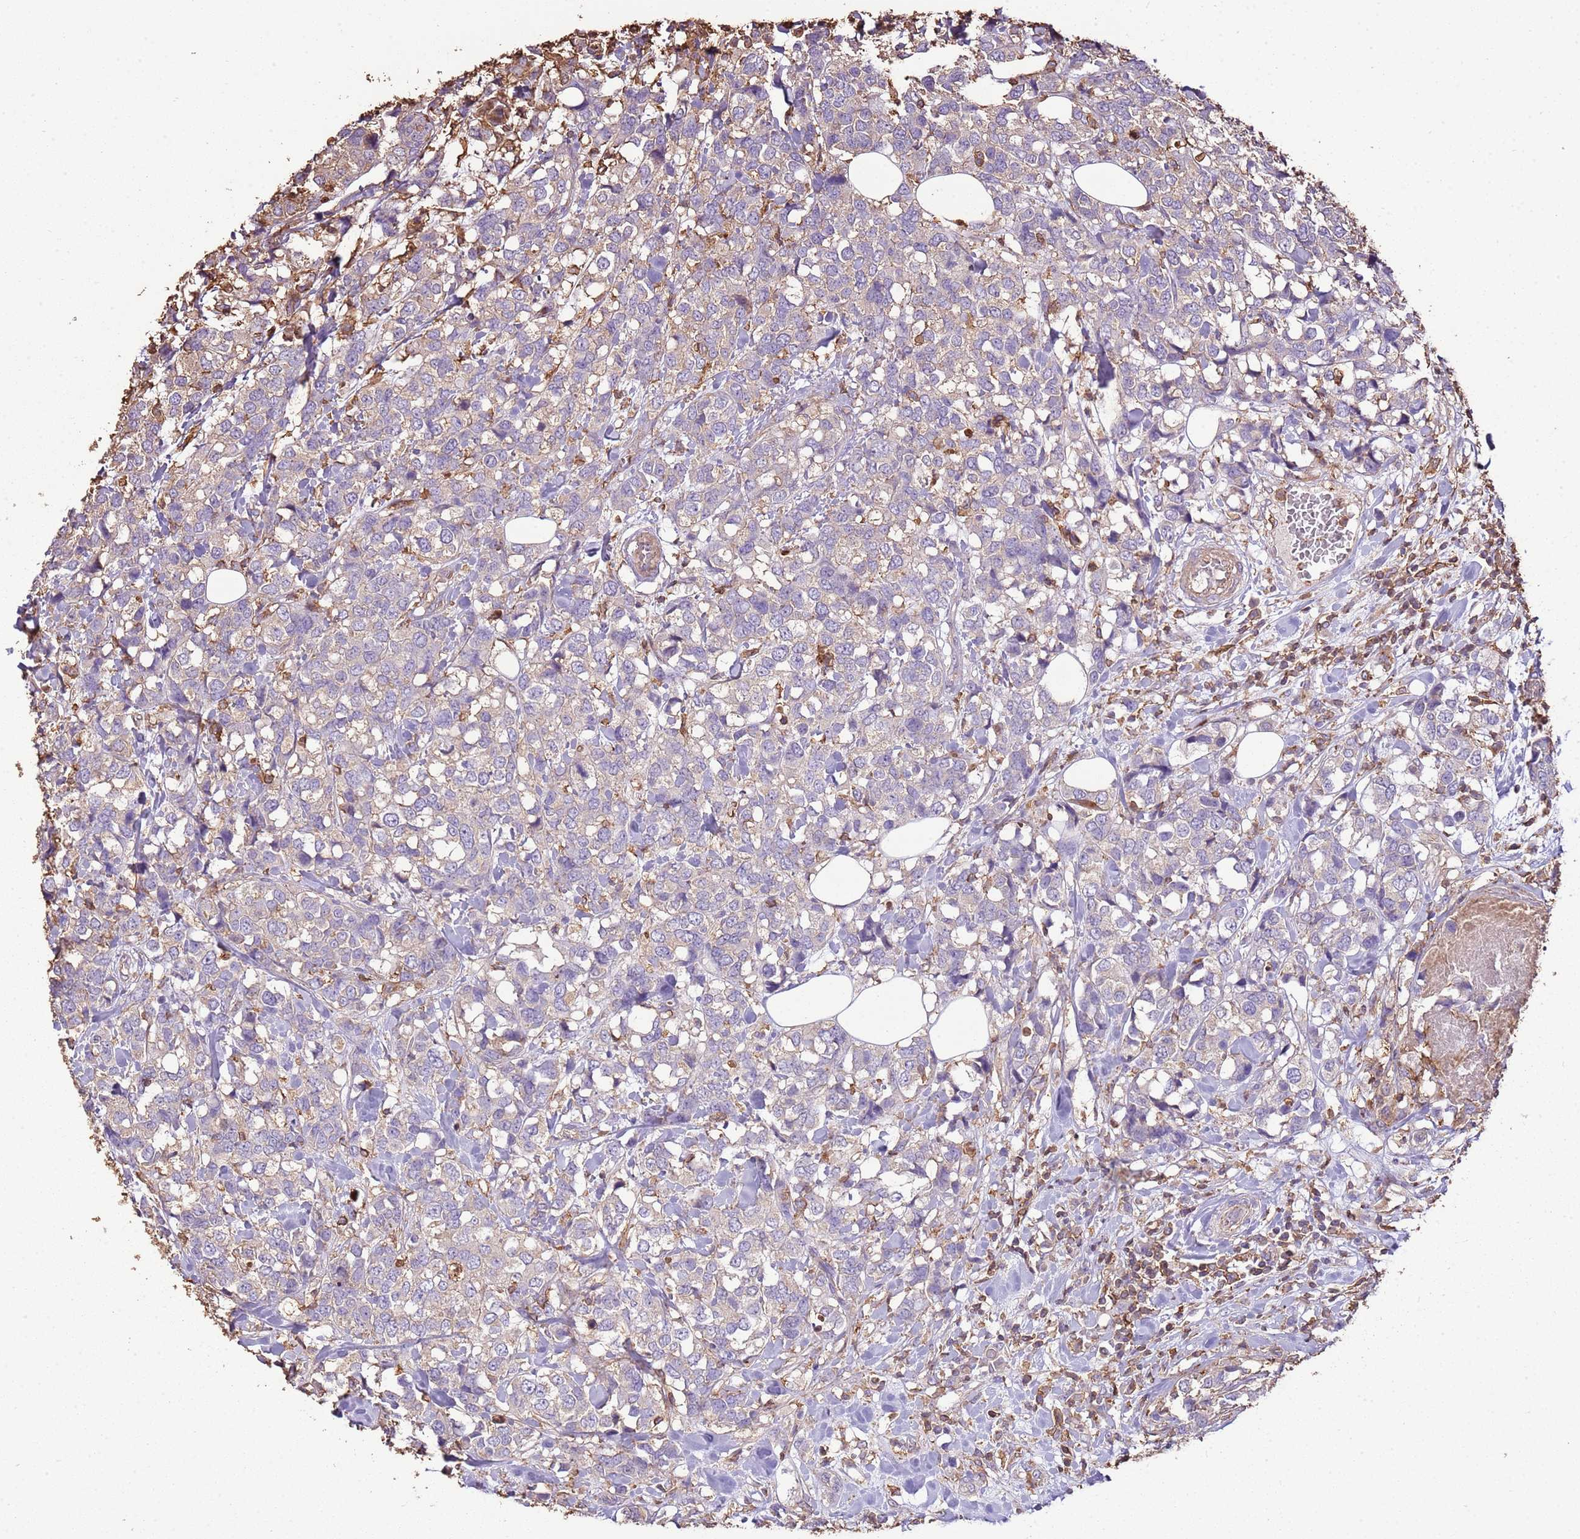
{"staining": {"intensity": "negative", "quantity": "none", "location": "none"}, "tissue": "breast cancer", "cell_type": "Tumor cells", "image_type": "cancer", "snomed": [{"axis": "morphology", "description": "Lobular carcinoma"}, {"axis": "topography", "description": "Breast"}], "caption": "The immunohistochemistry photomicrograph has no significant expression in tumor cells of breast lobular carcinoma tissue.", "gene": "ARL10", "patient": {"sex": "female", "age": 59}}